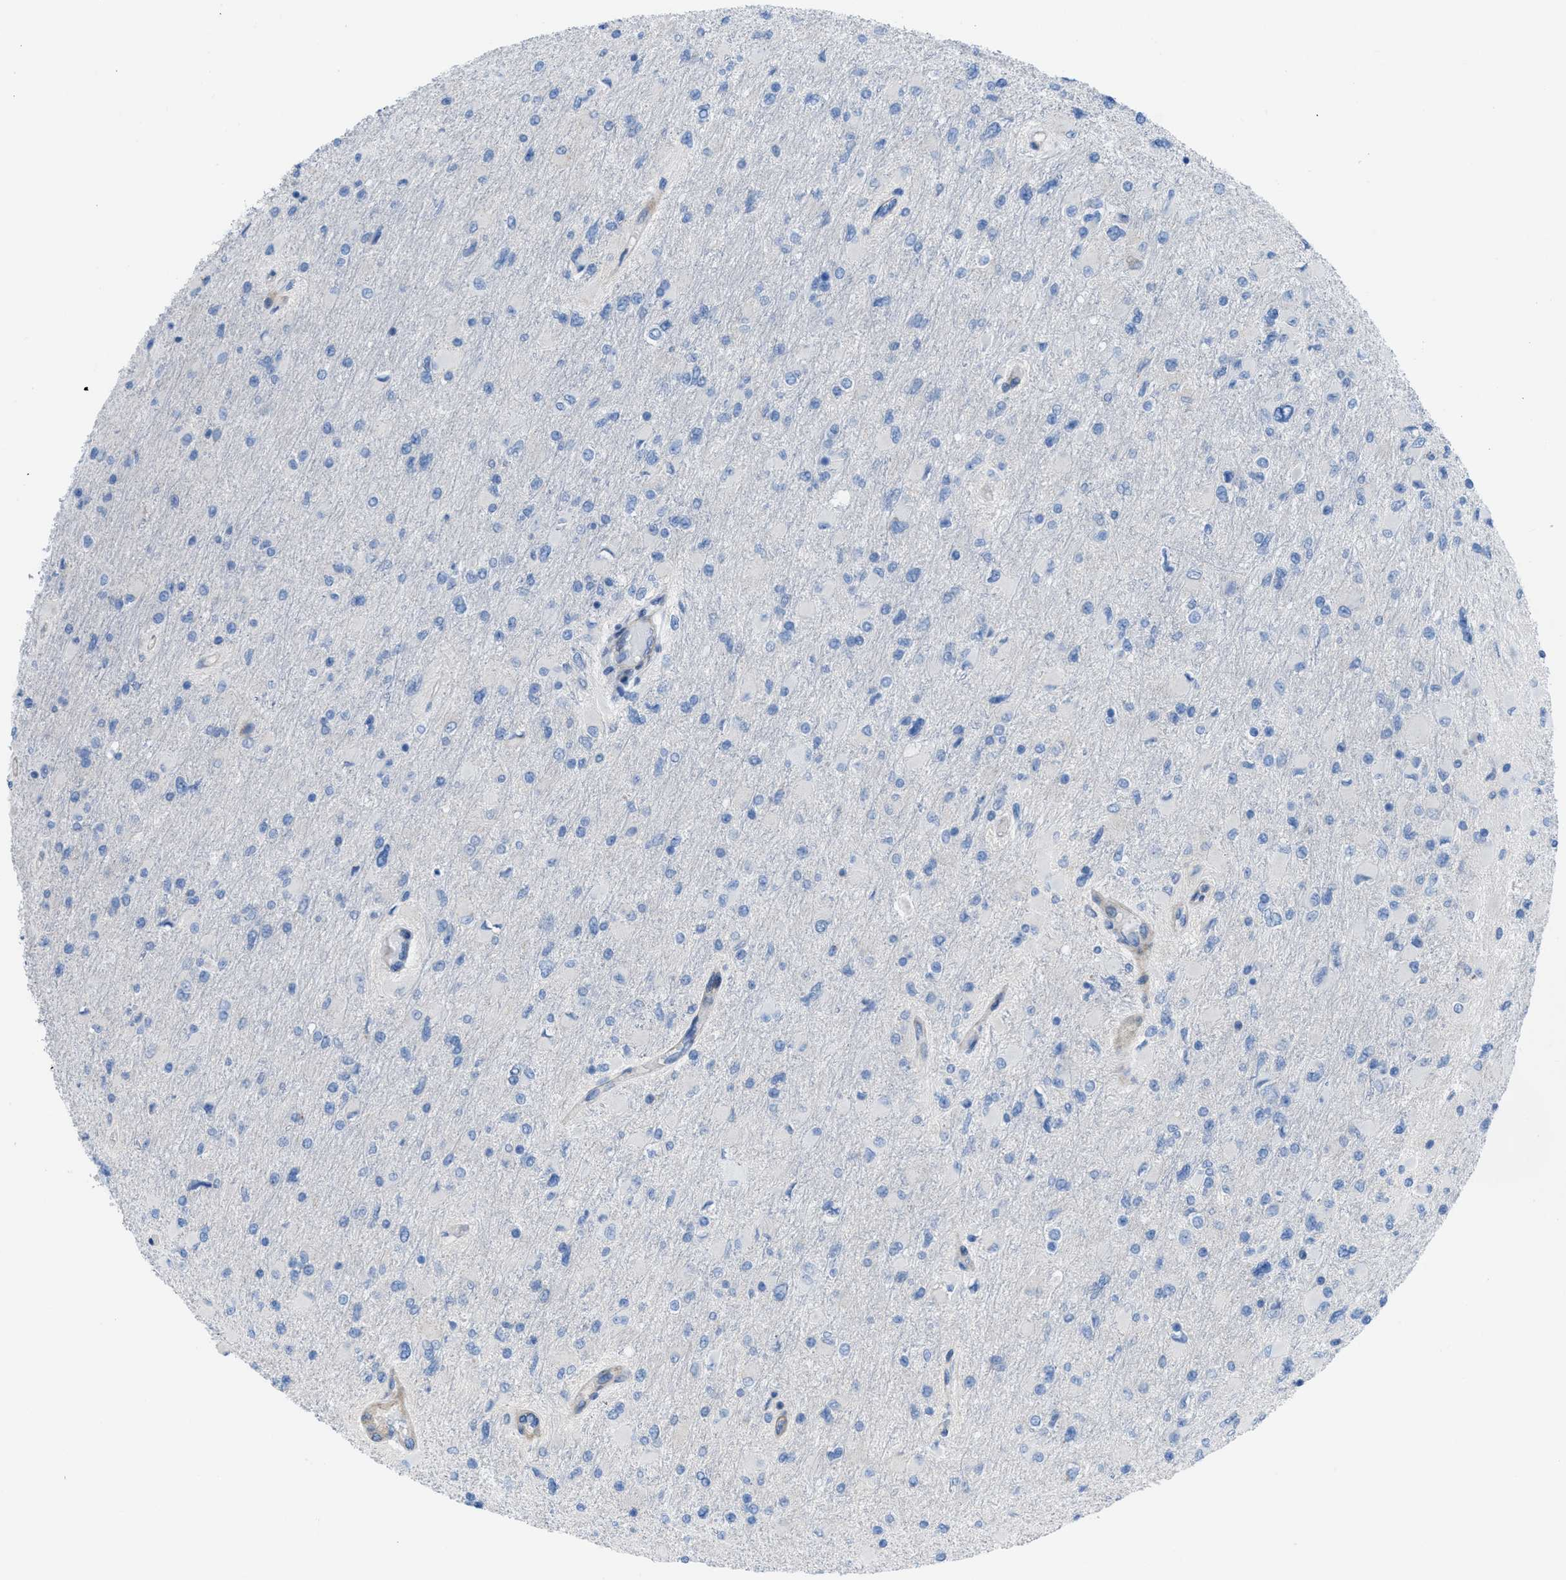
{"staining": {"intensity": "negative", "quantity": "none", "location": "none"}, "tissue": "glioma", "cell_type": "Tumor cells", "image_type": "cancer", "snomed": [{"axis": "morphology", "description": "Glioma, malignant, High grade"}, {"axis": "topography", "description": "Cerebral cortex"}], "caption": "Micrograph shows no protein staining in tumor cells of malignant glioma (high-grade) tissue. (Immunohistochemistry (ihc), brightfield microscopy, high magnification).", "gene": "KCNH7", "patient": {"sex": "female", "age": 36}}